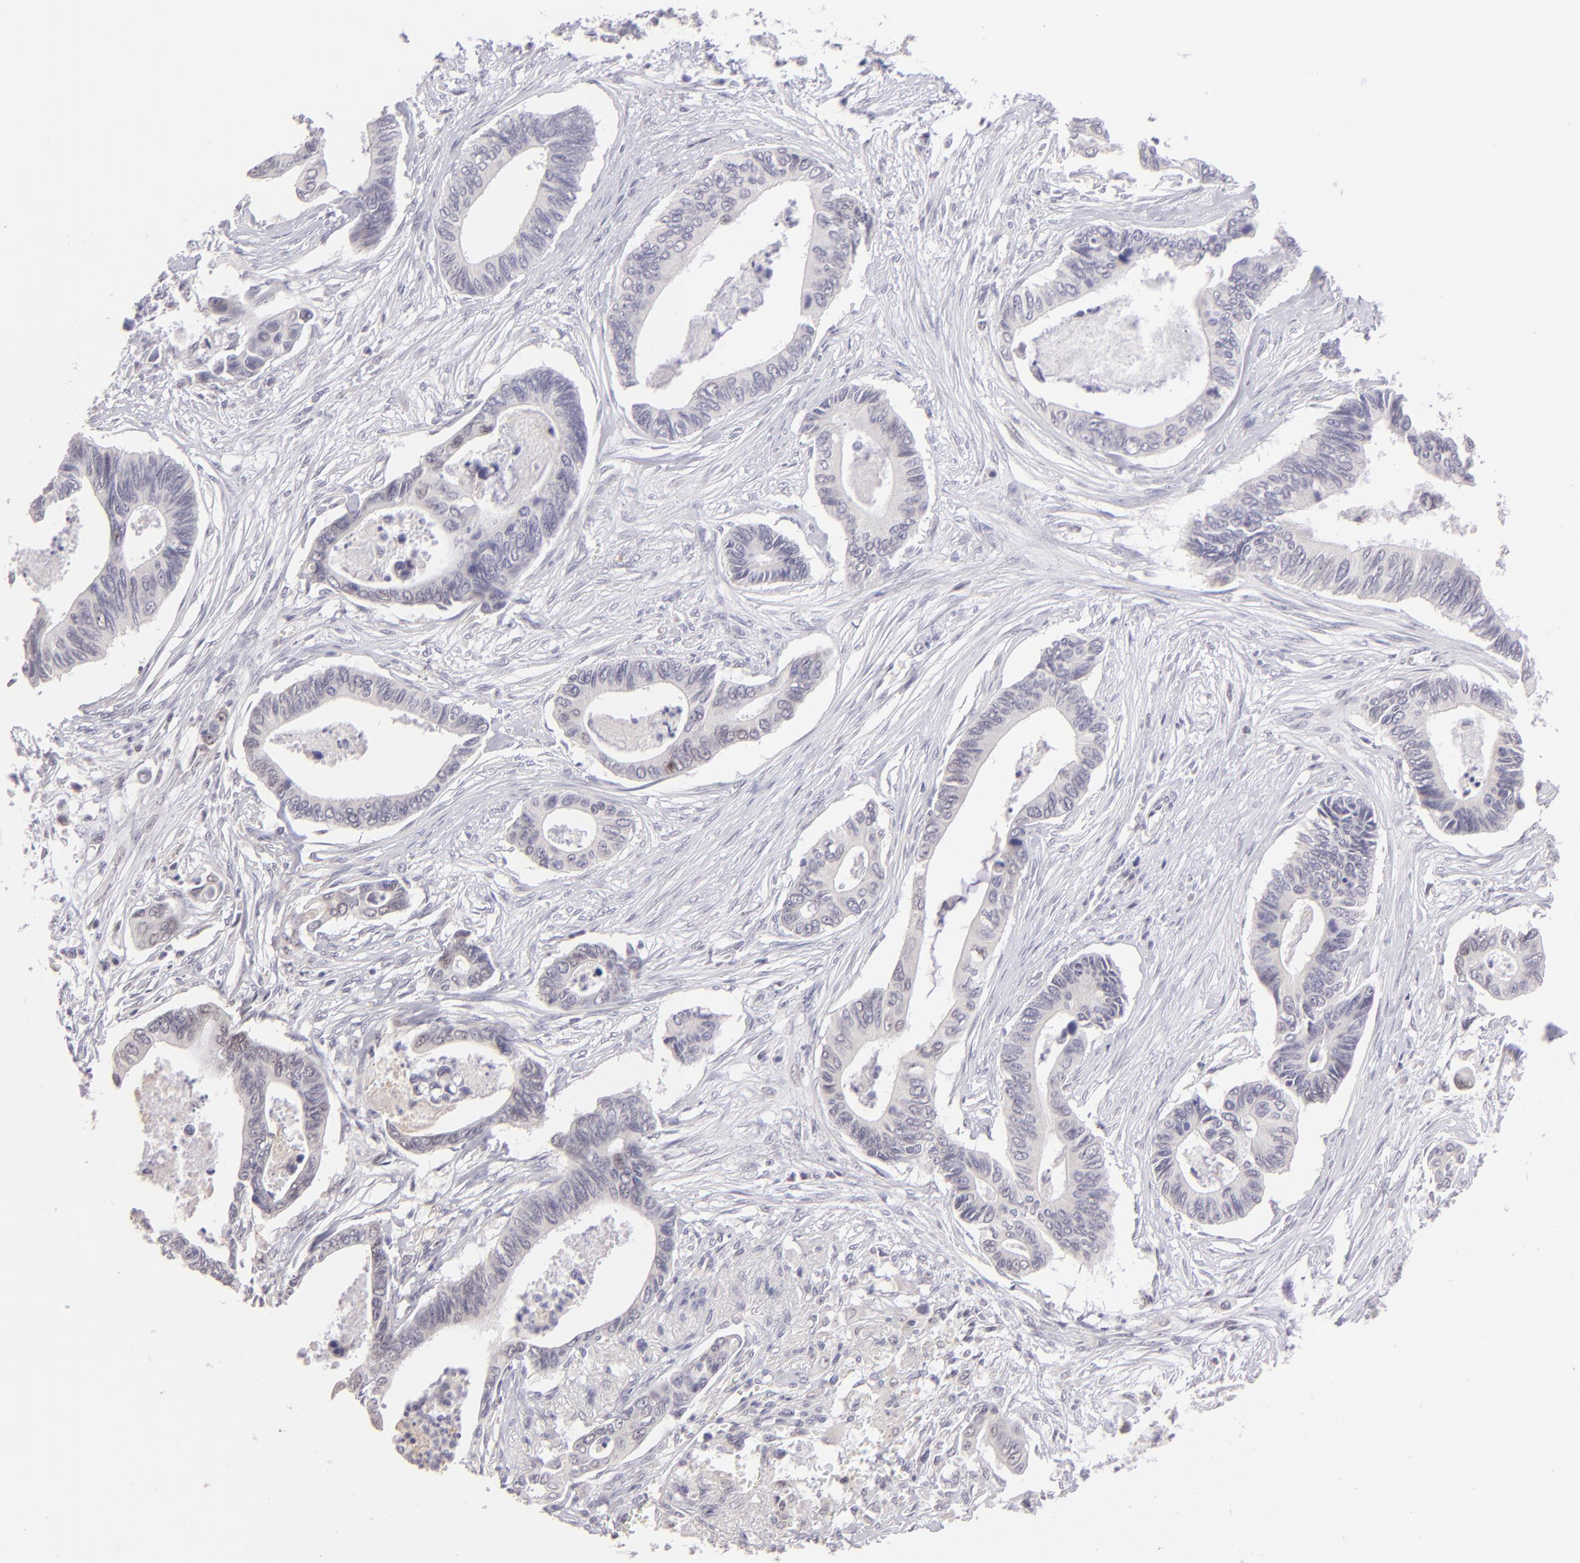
{"staining": {"intensity": "negative", "quantity": "none", "location": "none"}, "tissue": "pancreatic cancer", "cell_type": "Tumor cells", "image_type": "cancer", "snomed": [{"axis": "morphology", "description": "Adenocarcinoma, NOS"}, {"axis": "topography", "description": "Pancreas"}], "caption": "Tumor cells show no significant protein staining in adenocarcinoma (pancreatic).", "gene": "MAGEA1", "patient": {"sex": "female", "age": 70}}